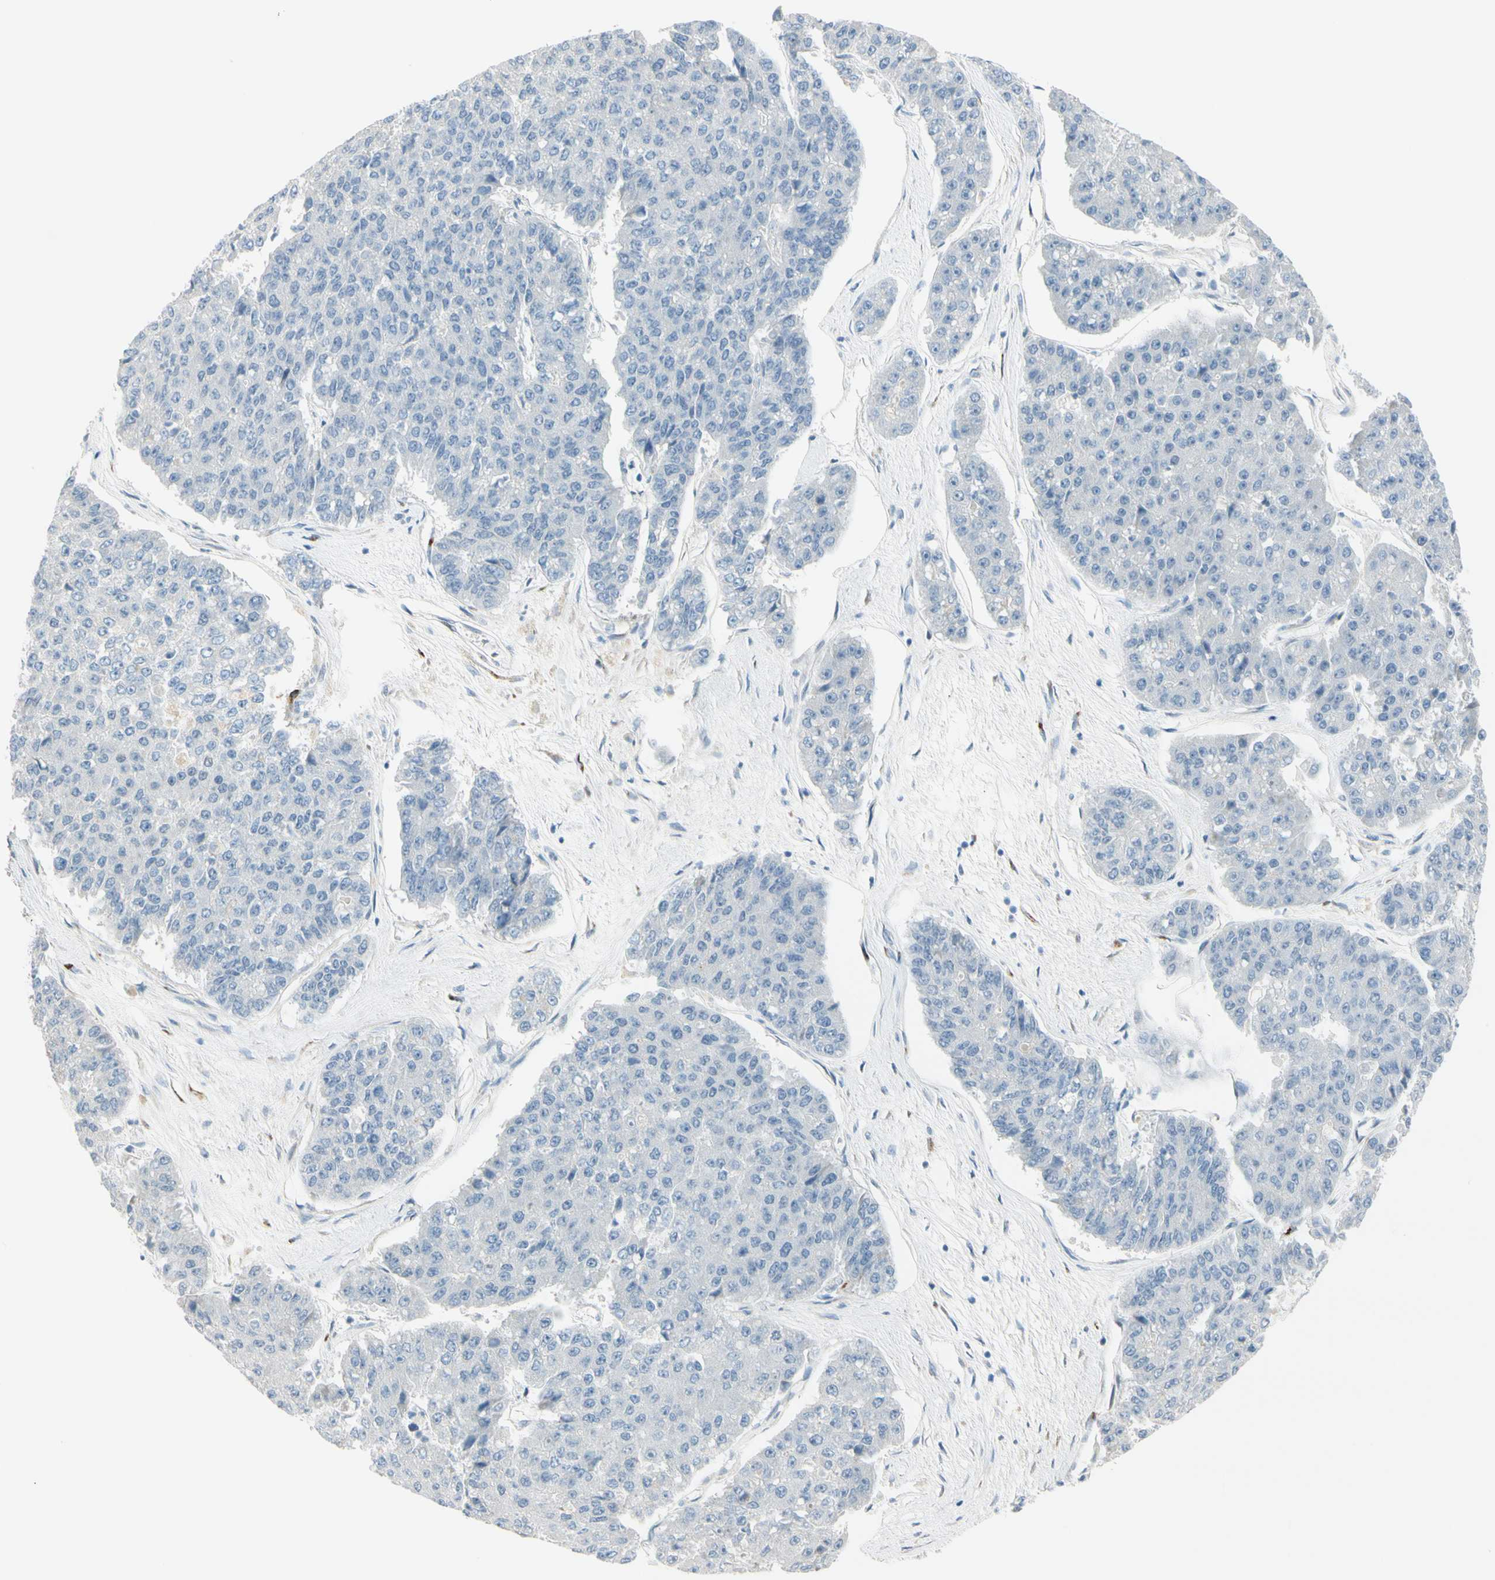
{"staining": {"intensity": "negative", "quantity": "none", "location": "none"}, "tissue": "pancreatic cancer", "cell_type": "Tumor cells", "image_type": "cancer", "snomed": [{"axis": "morphology", "description": "Adenocarcinoma, NOS"}, {"axis": "topography", "description": "Pancreas"}], "caption": "IHC of human pancreatic cancer (adenocarcinoma) exhibits no expression in tumor cells.", "gene": "B4GALNT1", "patient": {"sex": "male", "age": 50}}